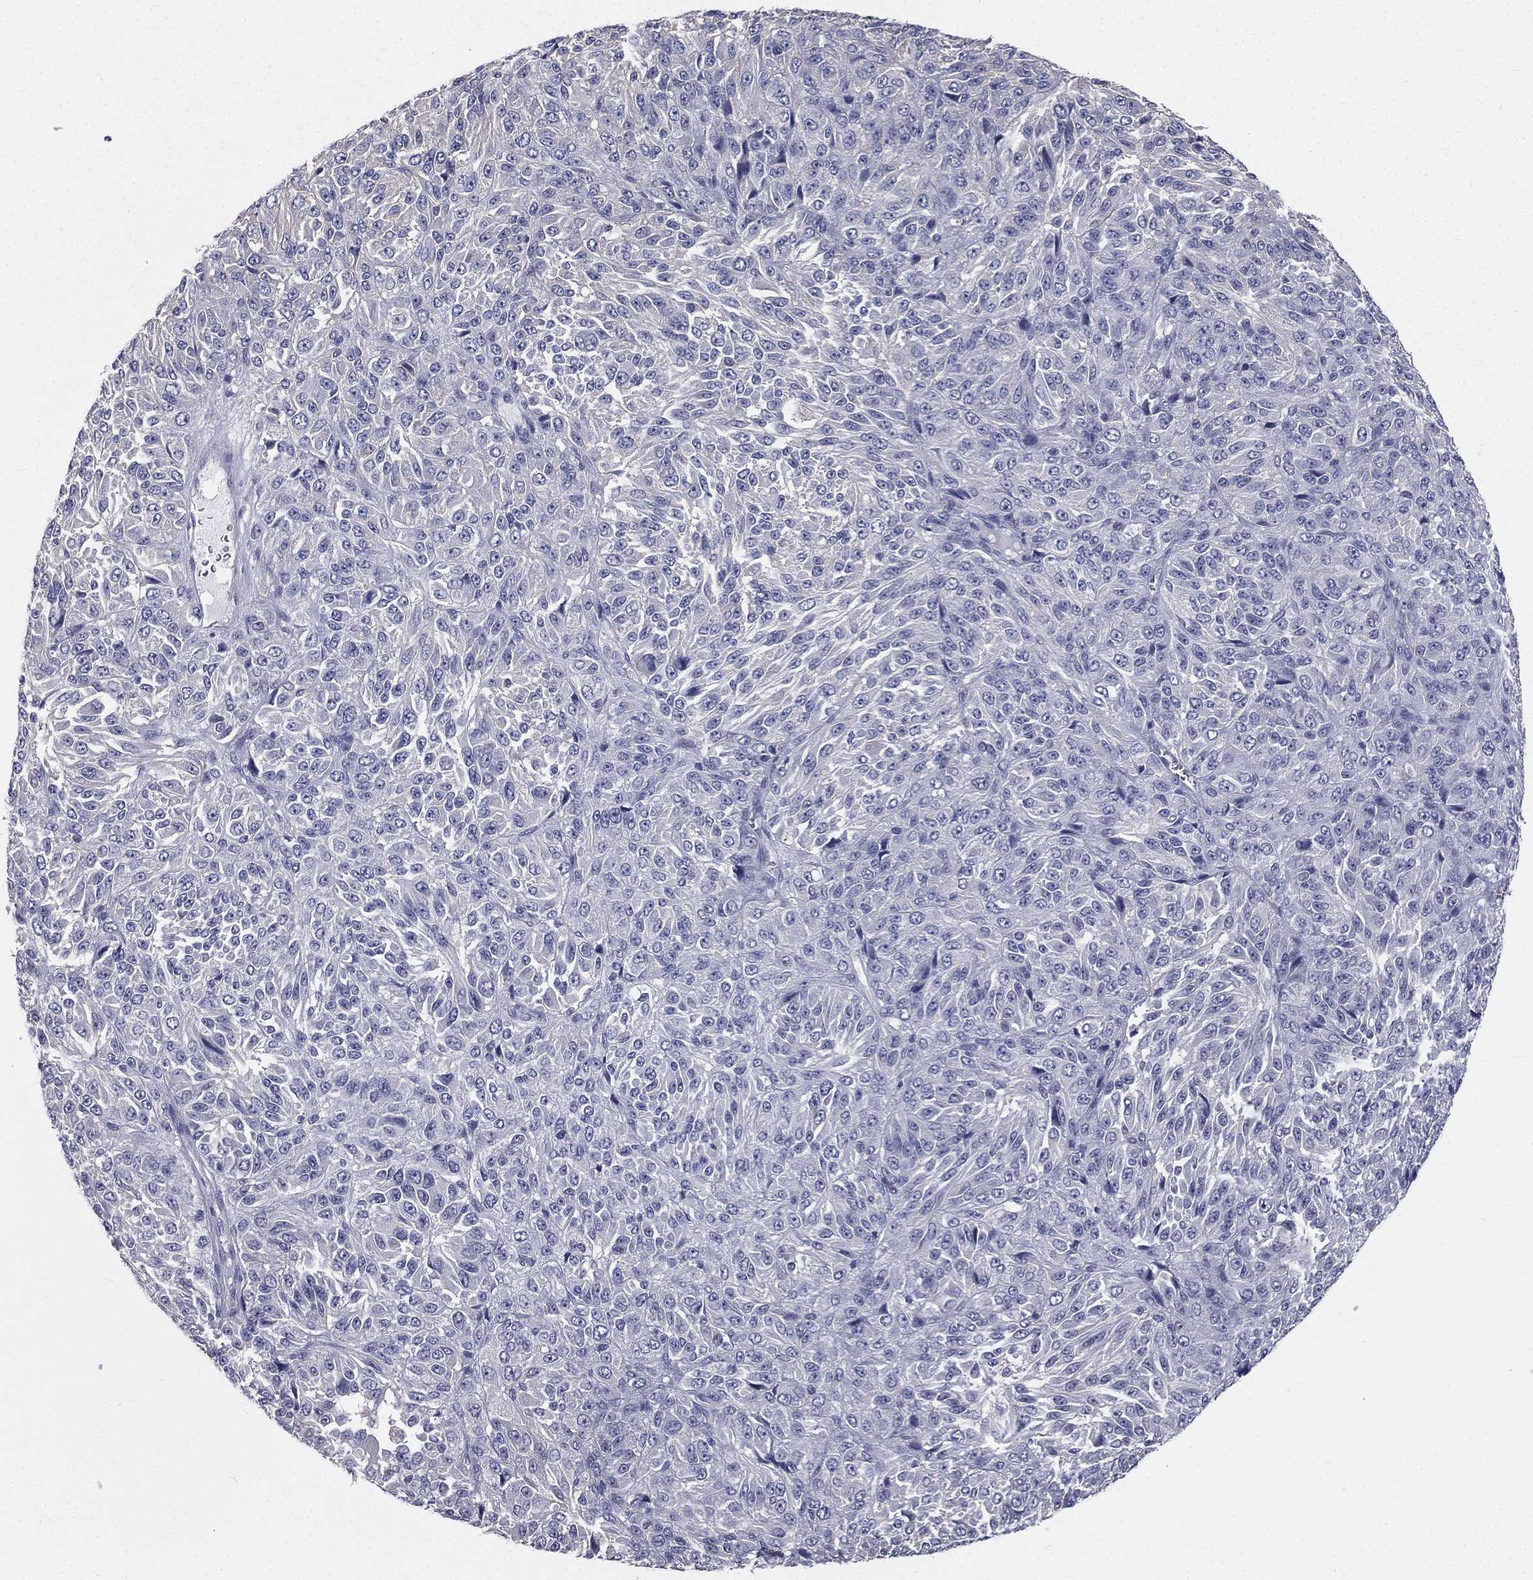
{"staining": {"intensity": "negative", "quantity": "none", "location": "none"}, "tissue": "melanoma", "cell_type": "Tumor cells", "image_type": "cancer", "snomed": [{"axis": "morphology", "description": "Malignant melanoma, Metastatic site"}, {"axis": "topography", "description": "Brain"}], "caption": "Photomicrograph shows no significant protein positivity in tumor cells of malignant melanoma (metastatic site).", "gene": "MUC13", "patient": {"sex": "female", "age": 56}}